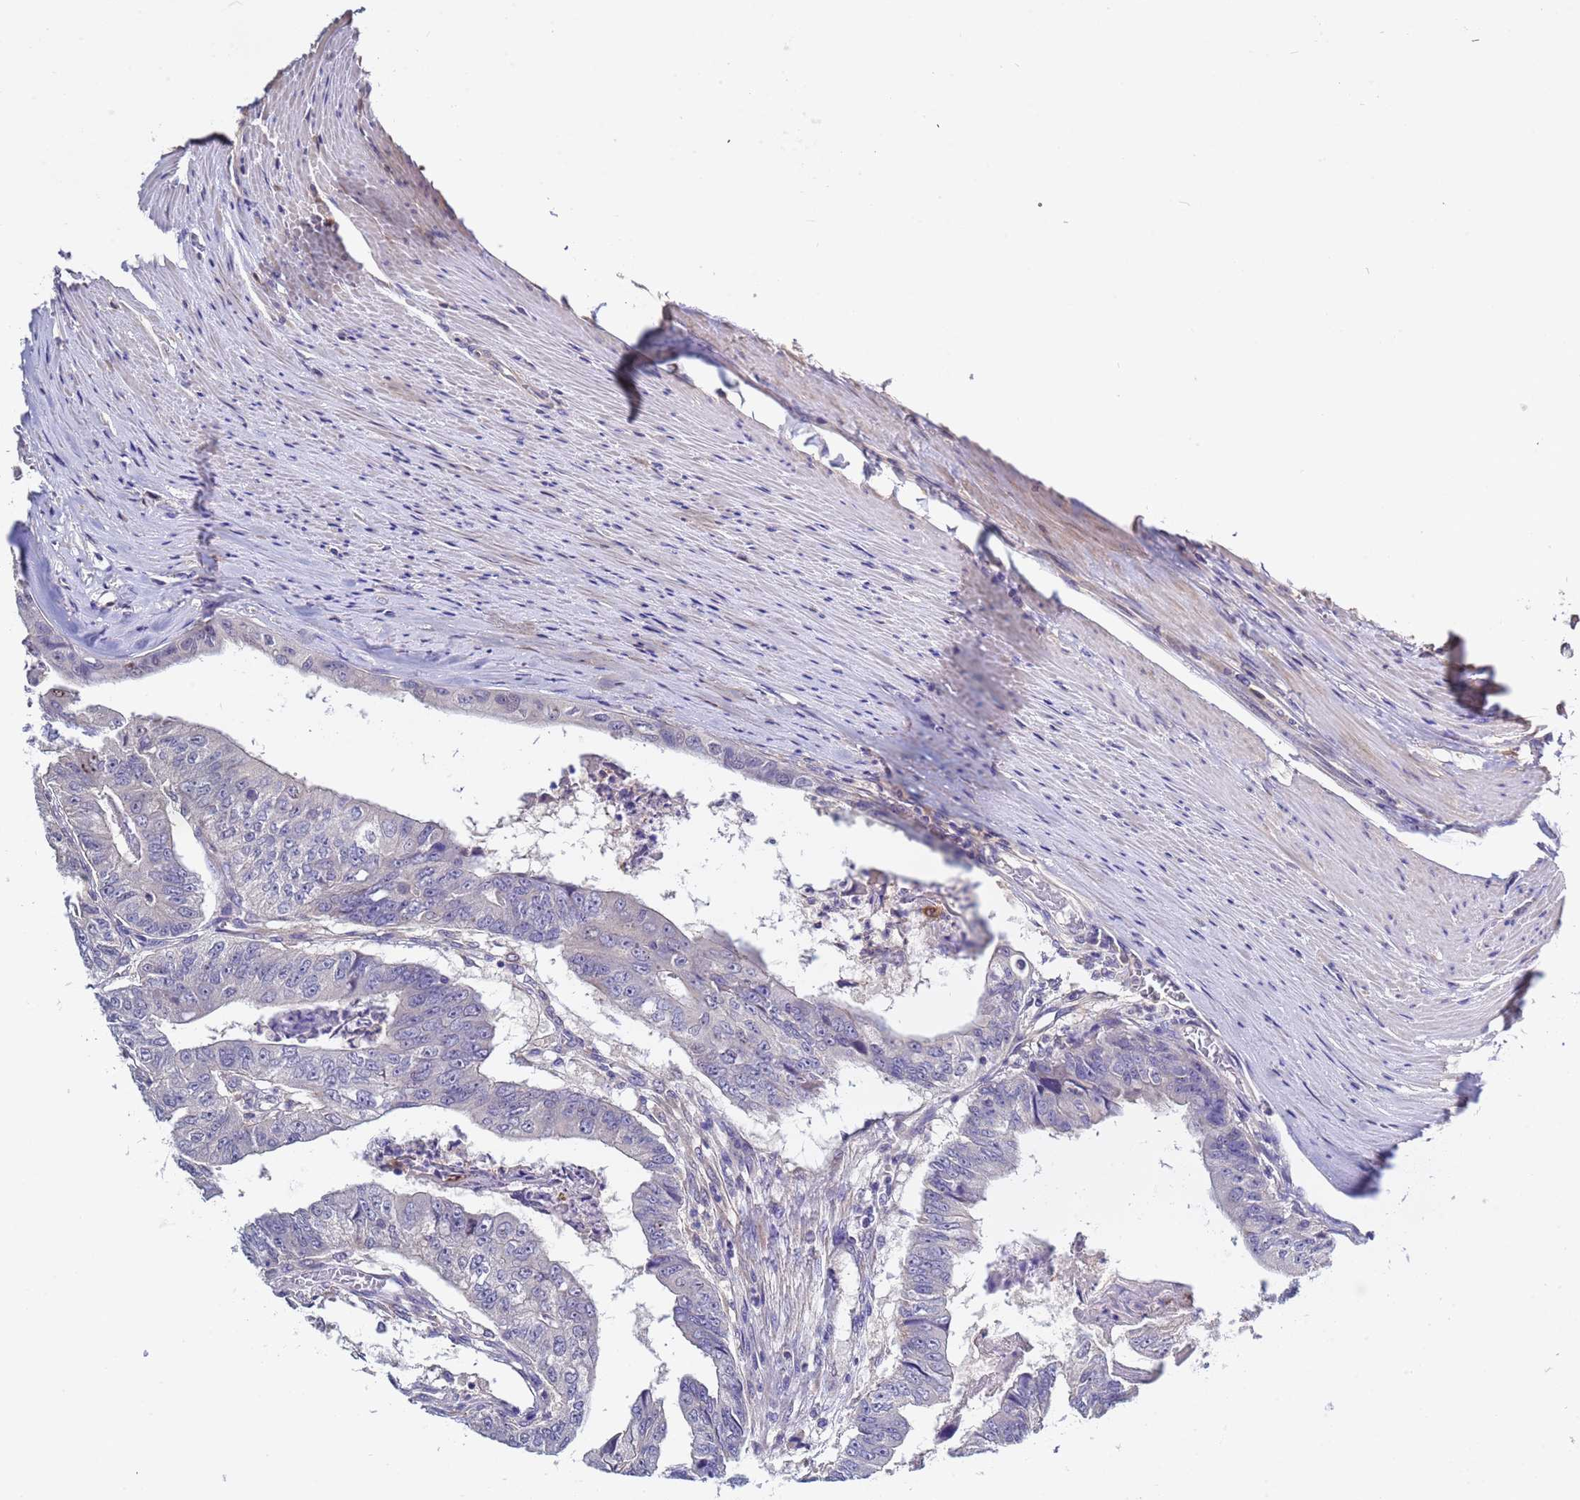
{"staining": {"intensity": "negative", "quantity": "none", "location": "none"}, "tissue": "colorectal cancer", "cell_type": "Tumor cells", "image_type": "cancer", "snomed": [{"axis": "morphology", "description": "Adenocarcinoma, NOS"}, {"axis": "topography", "description": "Colon"}], "caption": "The micrograph shows no significant positivity in tumor cells of colorectal cancer.", "gene": "ELMOD2", "patient": {"sex": "female", "age": 67}}